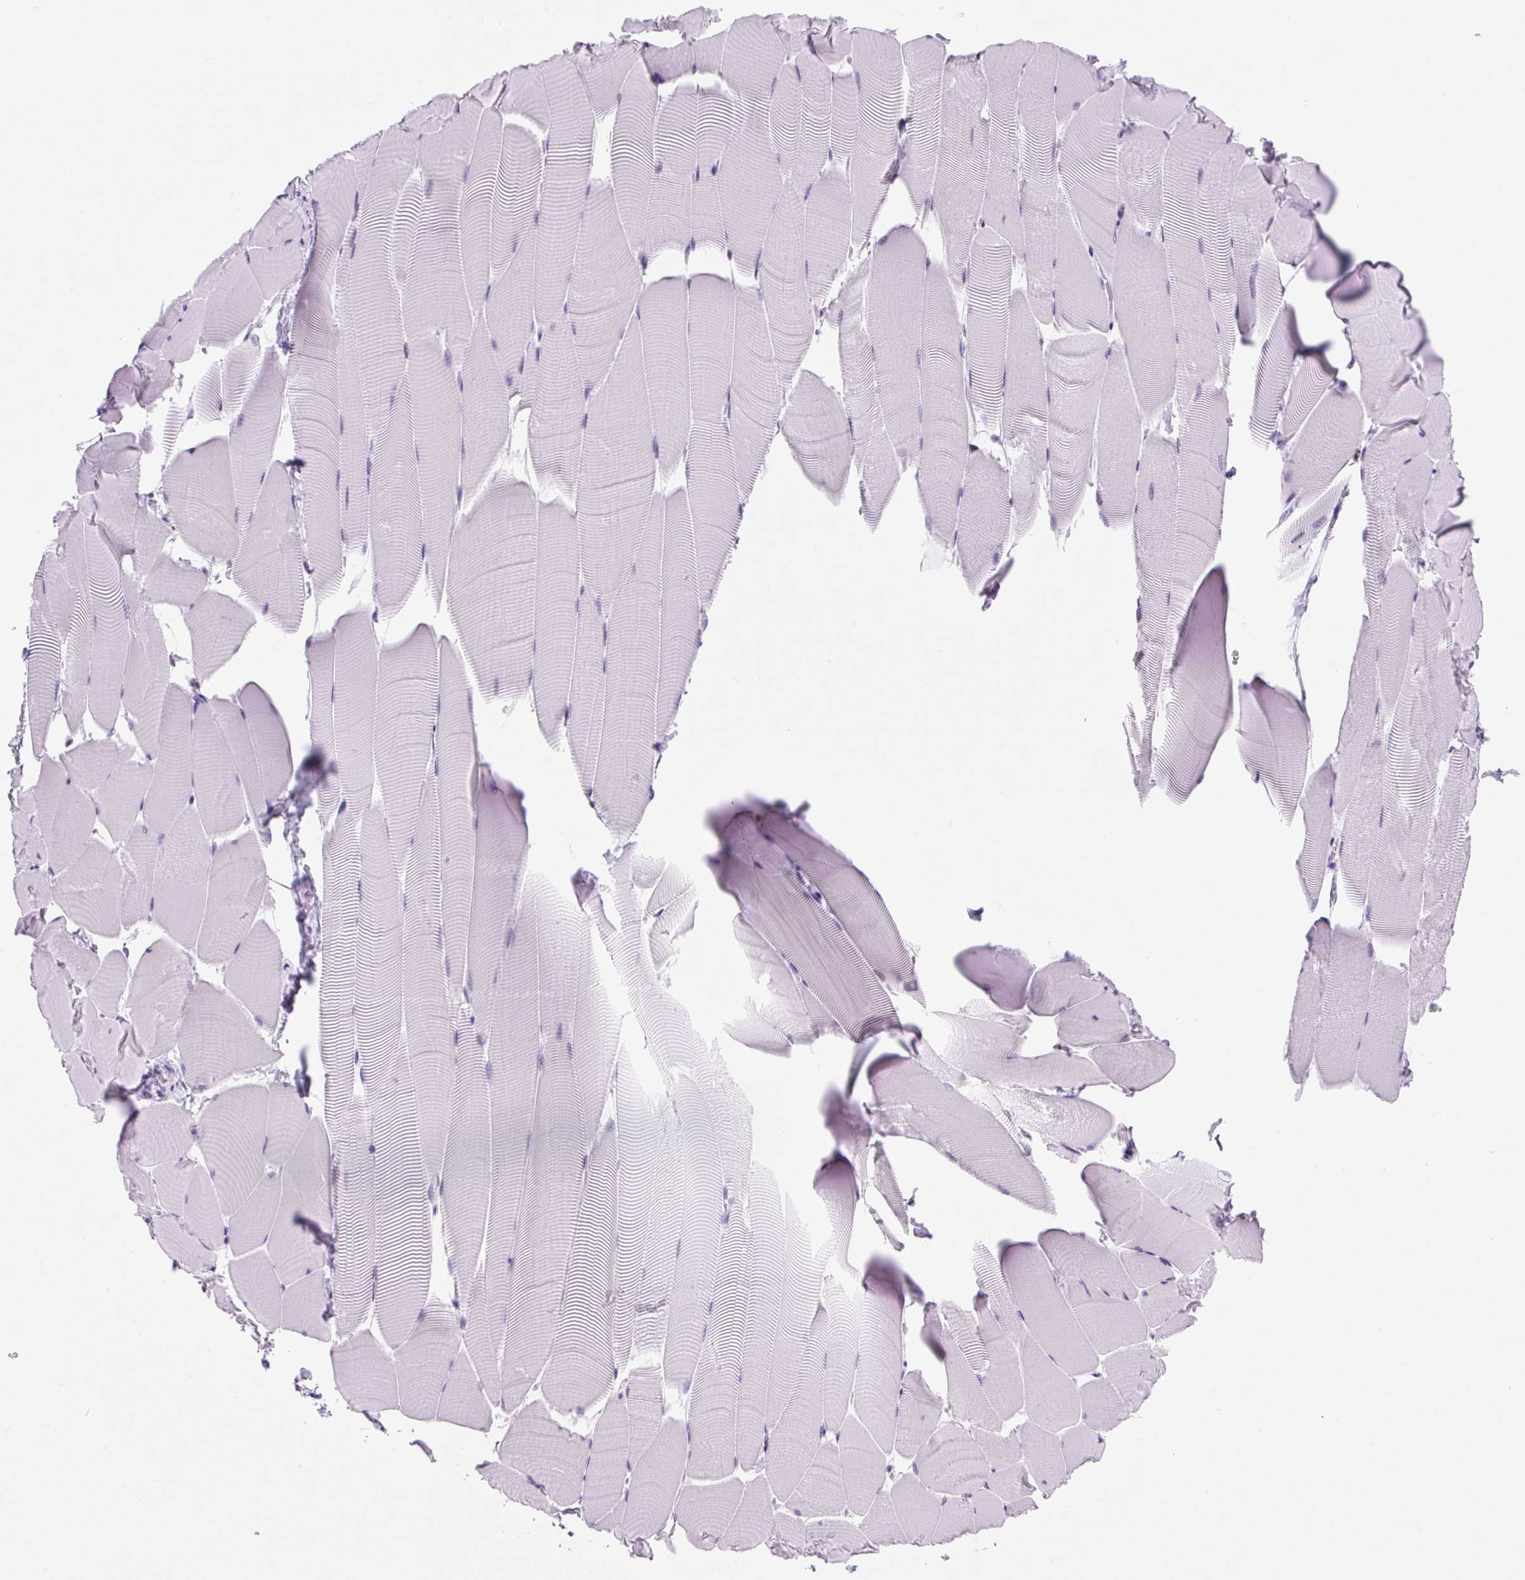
{"staining": {"intensity": "negative", "quantity": "none", "location": "none"}, "tissue": "skeletal muscle", "cell_type": "Myocytes", "image_type": "normal", "snomed": [{"axis": "morphology", "description": "Normal tissue, NOS"}, {"axis": "topography", "description": "Skeletal muscle"}], "caption": "Immunohistochemistry photomicrograph of normal human skeletal muscle stained for a protein (brown), which displays no positivity in myocytes. (DAB immunohistochemistry with hematoxylin counter stain).", "gene": "VPREB1", "patient": {"sex": "male", "age": 25}}